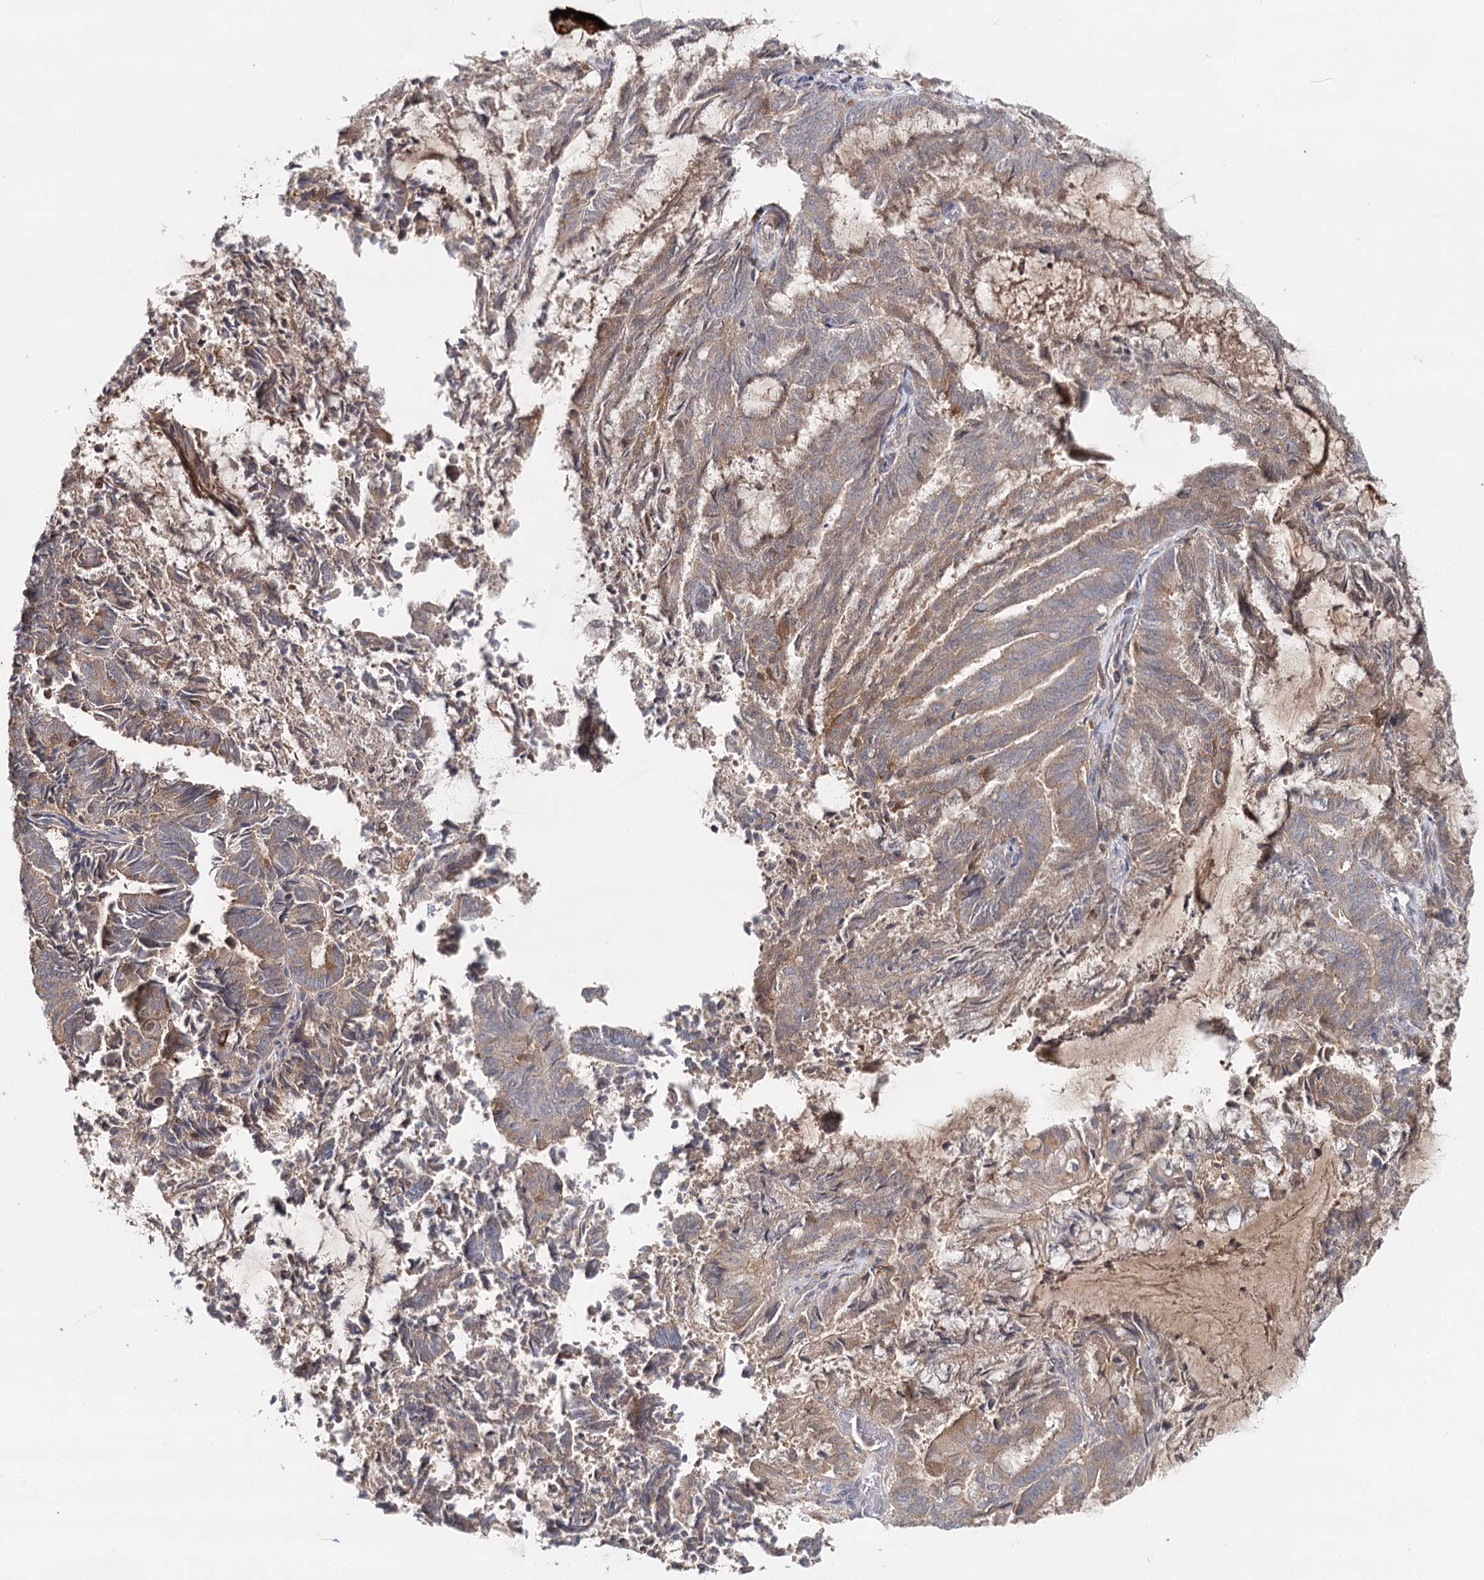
{"staining": {"intensity": "negative", "quantity": "none", "location": "none"}, "tissue": "endometrial cancer", "cell_type": "Tumor cells", "image_type": "cancer", "snomed": [{"axis": "morphology", "description": "Adenocarcinoma, NOS"}, {"axis": "topography", "description": "Endometrium"}], "caption": "High magnification brightfield microscopy of endometrial adenocarcinoma stained with DAB (3,3'-diaminobenzidine) (brown) and counterstained with hematoxylin (blue): tumor cells show no significant expression. (DAB IHC, high magnification).", "gene": "SLC41A2", "patient": {"sex": "female", "age": 80}}